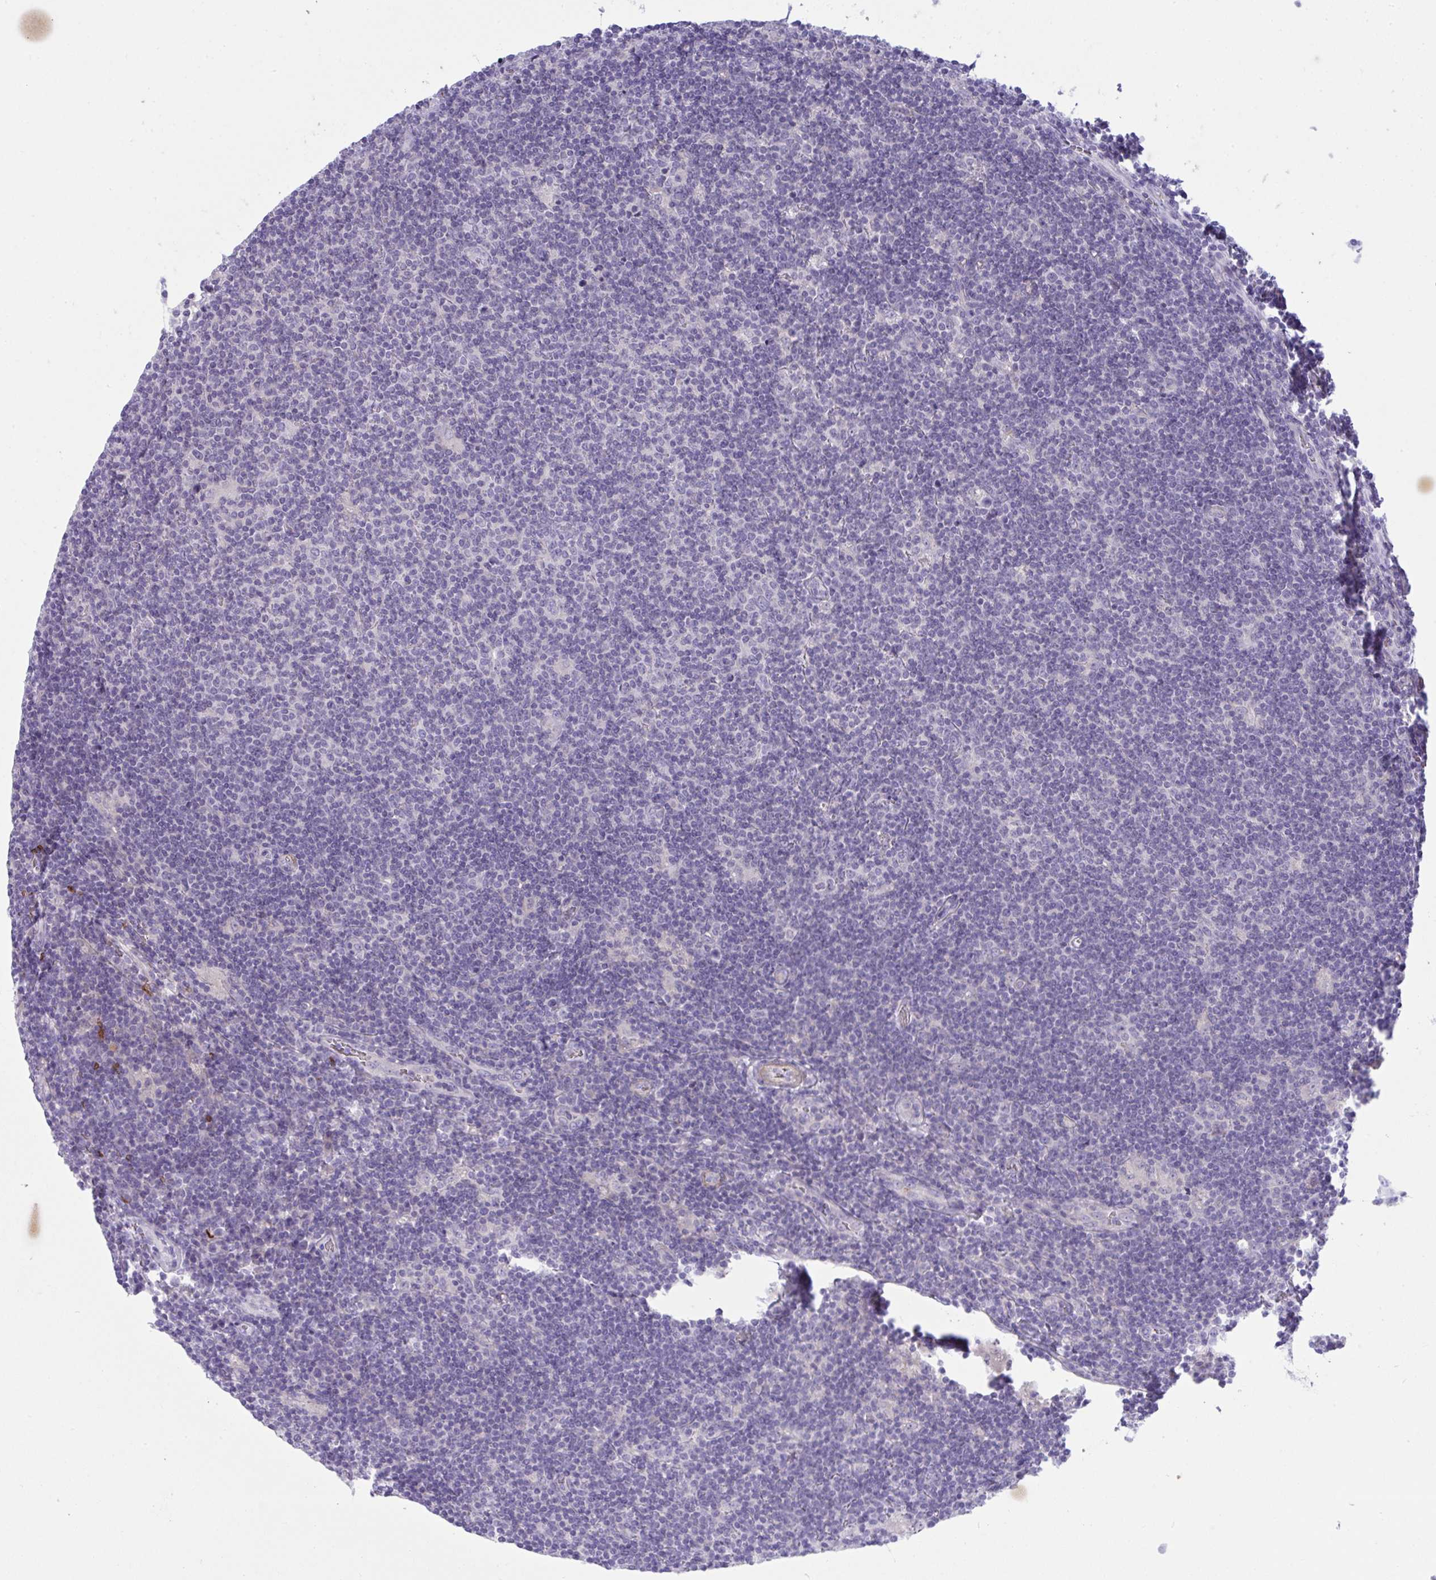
{"staining": {"intensity": "negative", "quantity": "none", "location": "none"}, "tissue": "lymphoma", "cell_type": "Tumor cells", "image_type": "cancer", "snomed": [{"axis": "morphology", "description": "Hodgkin's disease, NOS"}, {"axis": "topography", "description": "Lymph node"}], "caption": "High power microscopy photomicrograph of an IHC image of Hodgkin's disease, revealing no significant staining in tumor cells.", "gene": "SPTB", "patient": {"sex": "male", "age": 40}}